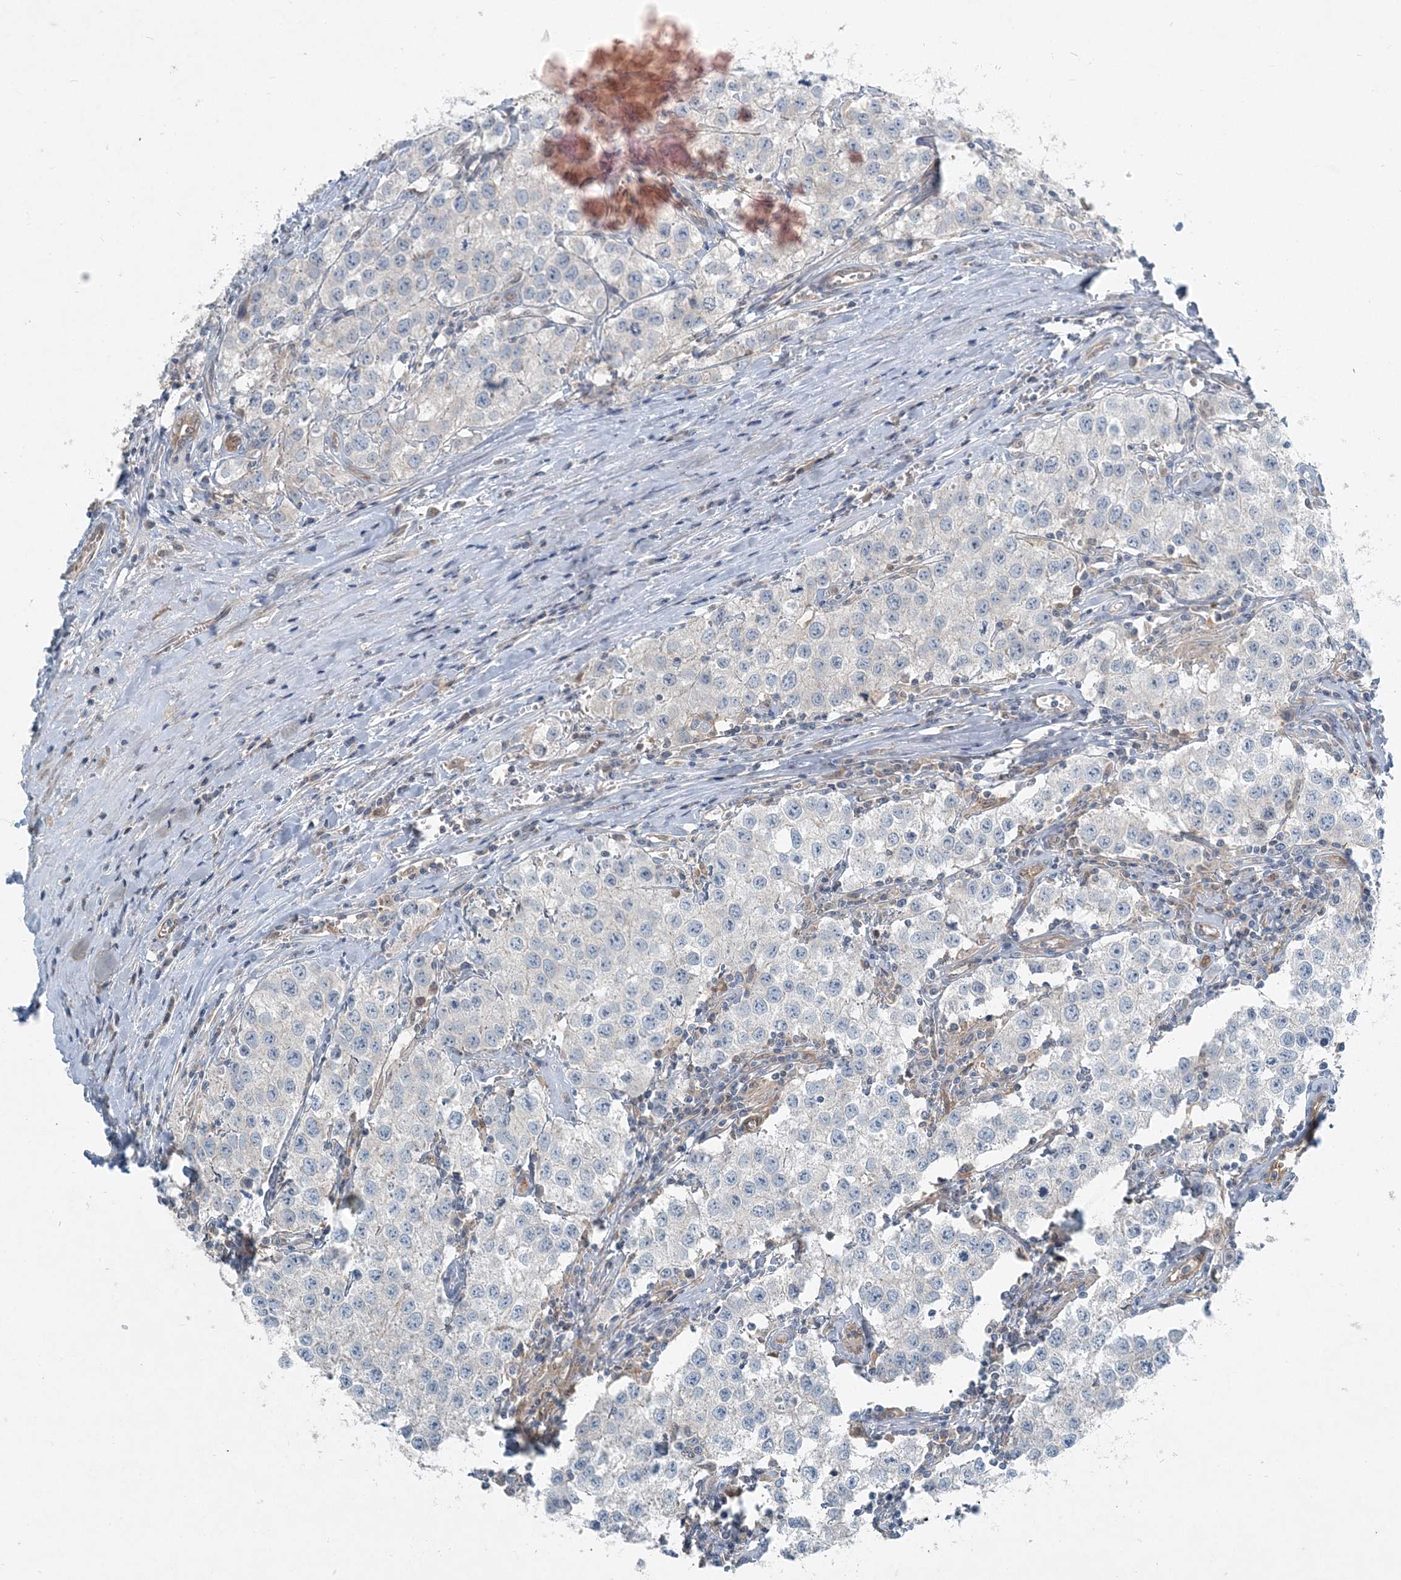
{"staining": {"intensity": "negative", "quantity": "none", "location": "none"}, "tissue": "testis cancer", "cell_type": "Tumor cells", "image_type": "cancer", "snomed": [{"axis": "morphology", "description": "Seminoma, NOS"}, {"axis": "morphology", "description": "Carcinoma, Embryonal, NOS"}, {"axis": "topography", "description": "Testis"}], "caption": "Histopathology image shows no significant protein staining in tumor cells of embryonal carcinoma (testis). The staining was performed using DAB to visualize the protein expression in brown, while the nuclei were stained in blue with hematoxylin (Magnification: 20x).", "gene": "ARMH1", "patient": {"sex": "male", "age": 43}}